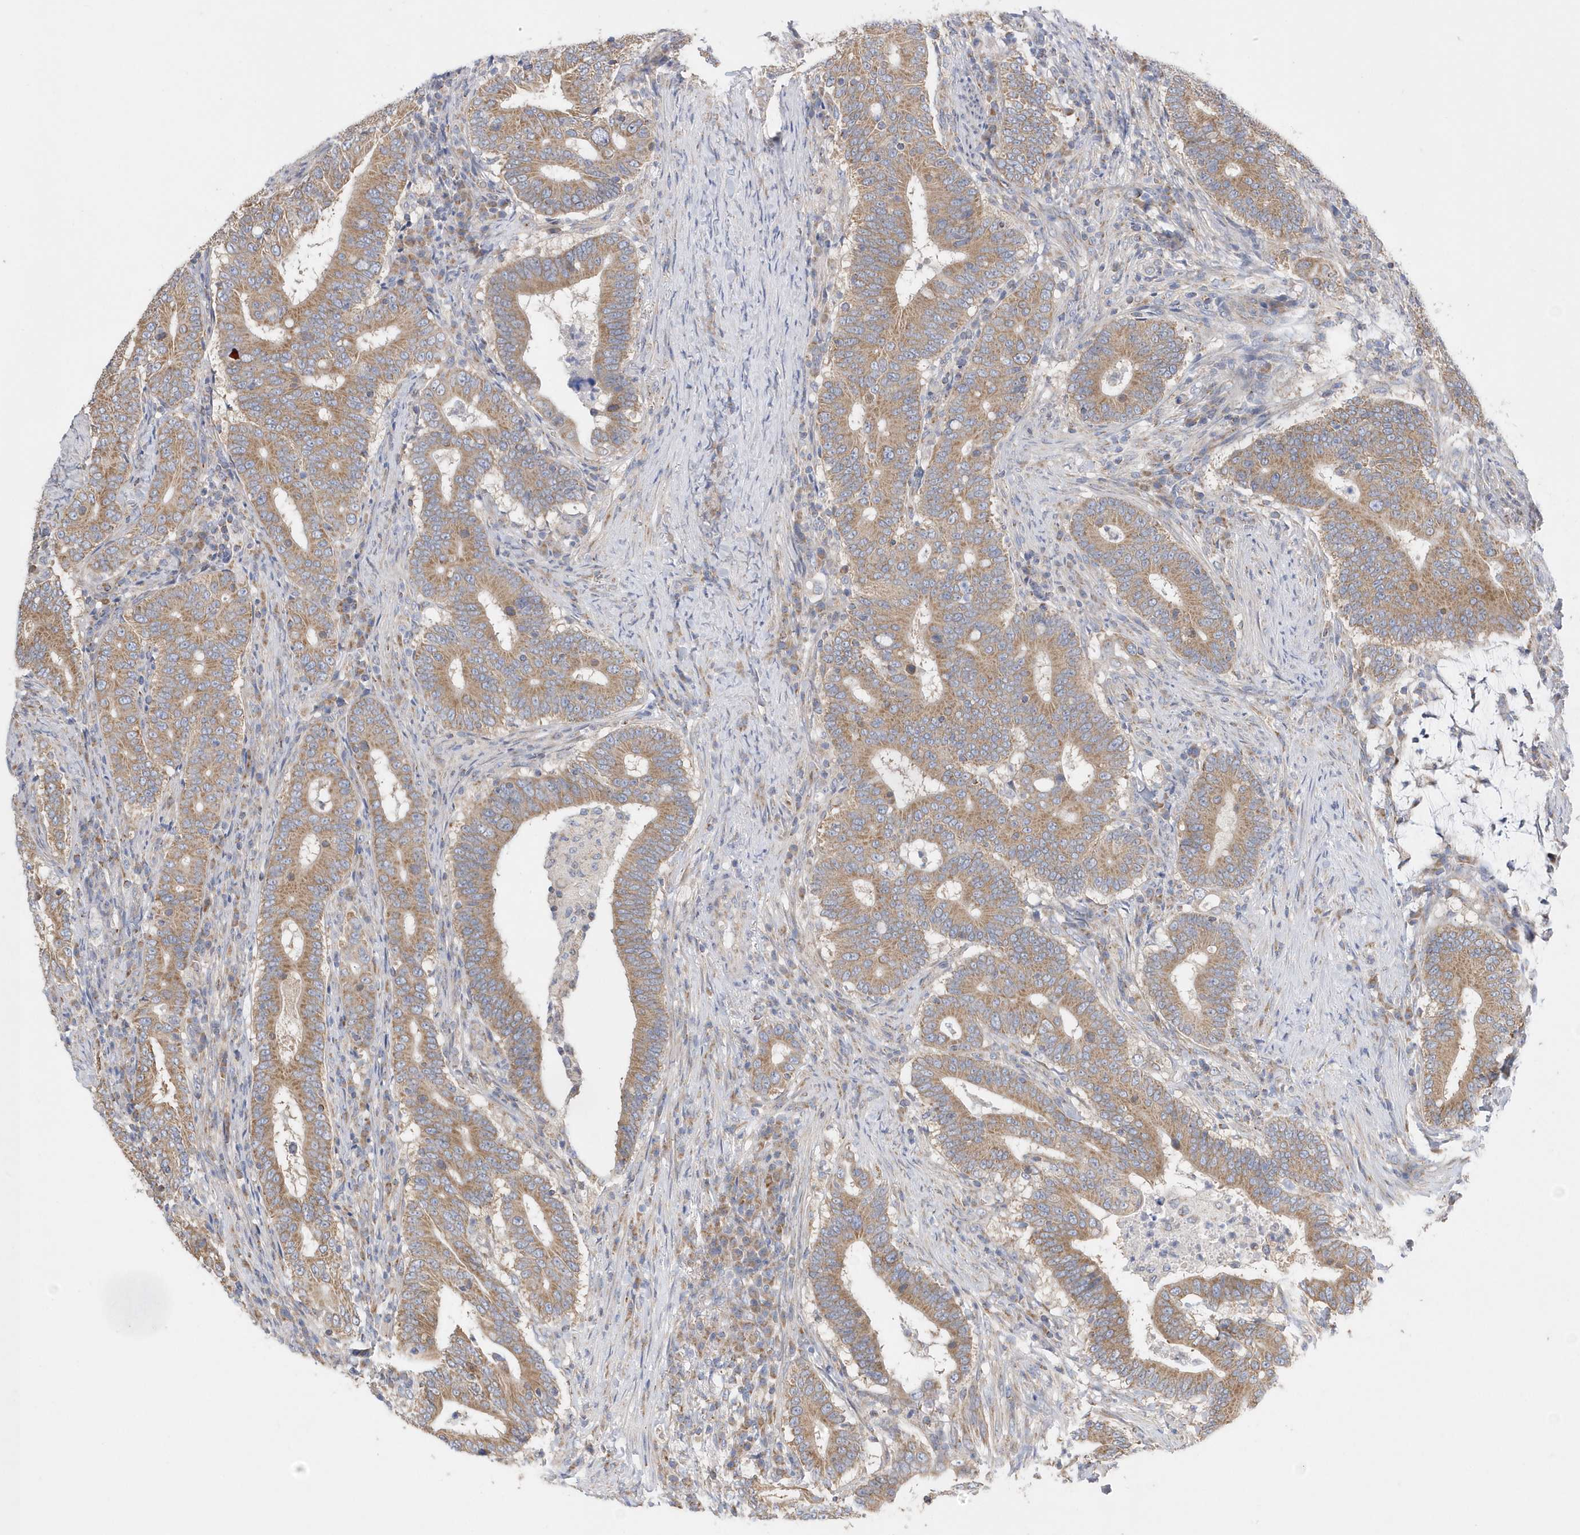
{"staining": {"intensity": "moderate", "quantity": ">75%", "location": "cytoplasmic/membranous"}, "tissue": "colorectal cancer", "cell_type": "Tumor cells", "image_type": "cancer", "snomed": [{"axis": "morphology", "description": "Adenocarcinoma, NOS"}, {"axis": "topography", "description": "Colon"}], "caption": "High-magnification brightfield microscopy of colorectal cancer stained with DAB (brown) and counterstained with hematoxylin (blue). tumor cells exhibit moderate cytoplasmic/membranous staining is seen in about>75% of cells. The staining was performed using DAB to visualize the protein expression in brown, while the nuclei were stained in blue with hematoxylin (Magnification: 20x).", "gene": "SPATA5", "patient": {"sex": "female", "age": 66}}